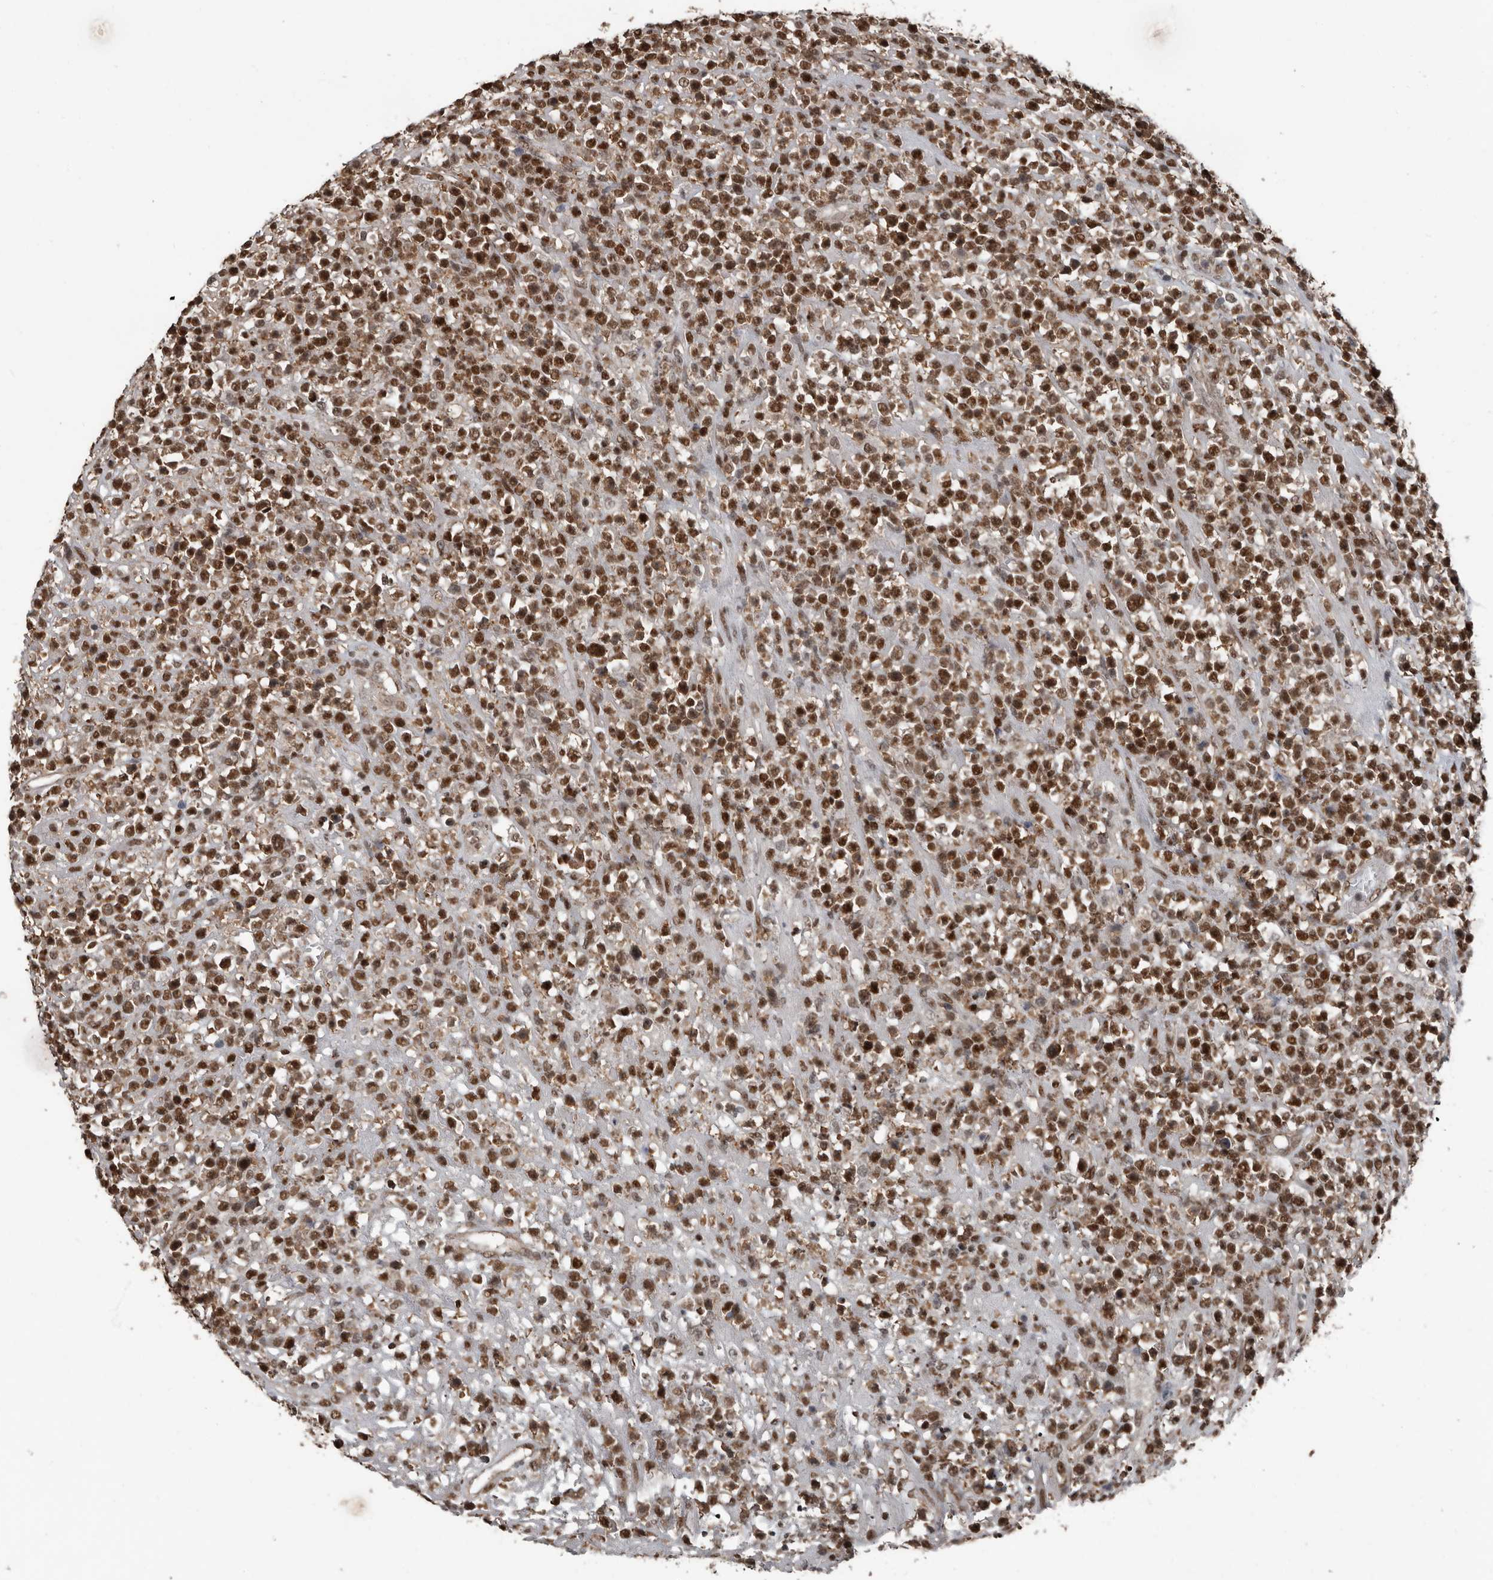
{"staining": {"intensity": "strong", "quantity": ">75%", "location": "nuclear"}, "tissue": "lymphoma", "cell_type": "Tumor cells", "image_type": "cancer", "snomed": [{"axis": "morphology", "description": "Malignant lymphoma, non-Hodgkin's type, High grade"}, {"axis": "topography", "description": "Colon"}], "caption": "Strong nuclear protein positivity is present in approximately >75% of tumor cells in high-grade malignant lymphoma, non-Hodgkin's type.", "gene": "CHD1L", "patient": {"sex": "female", "age": 53}}